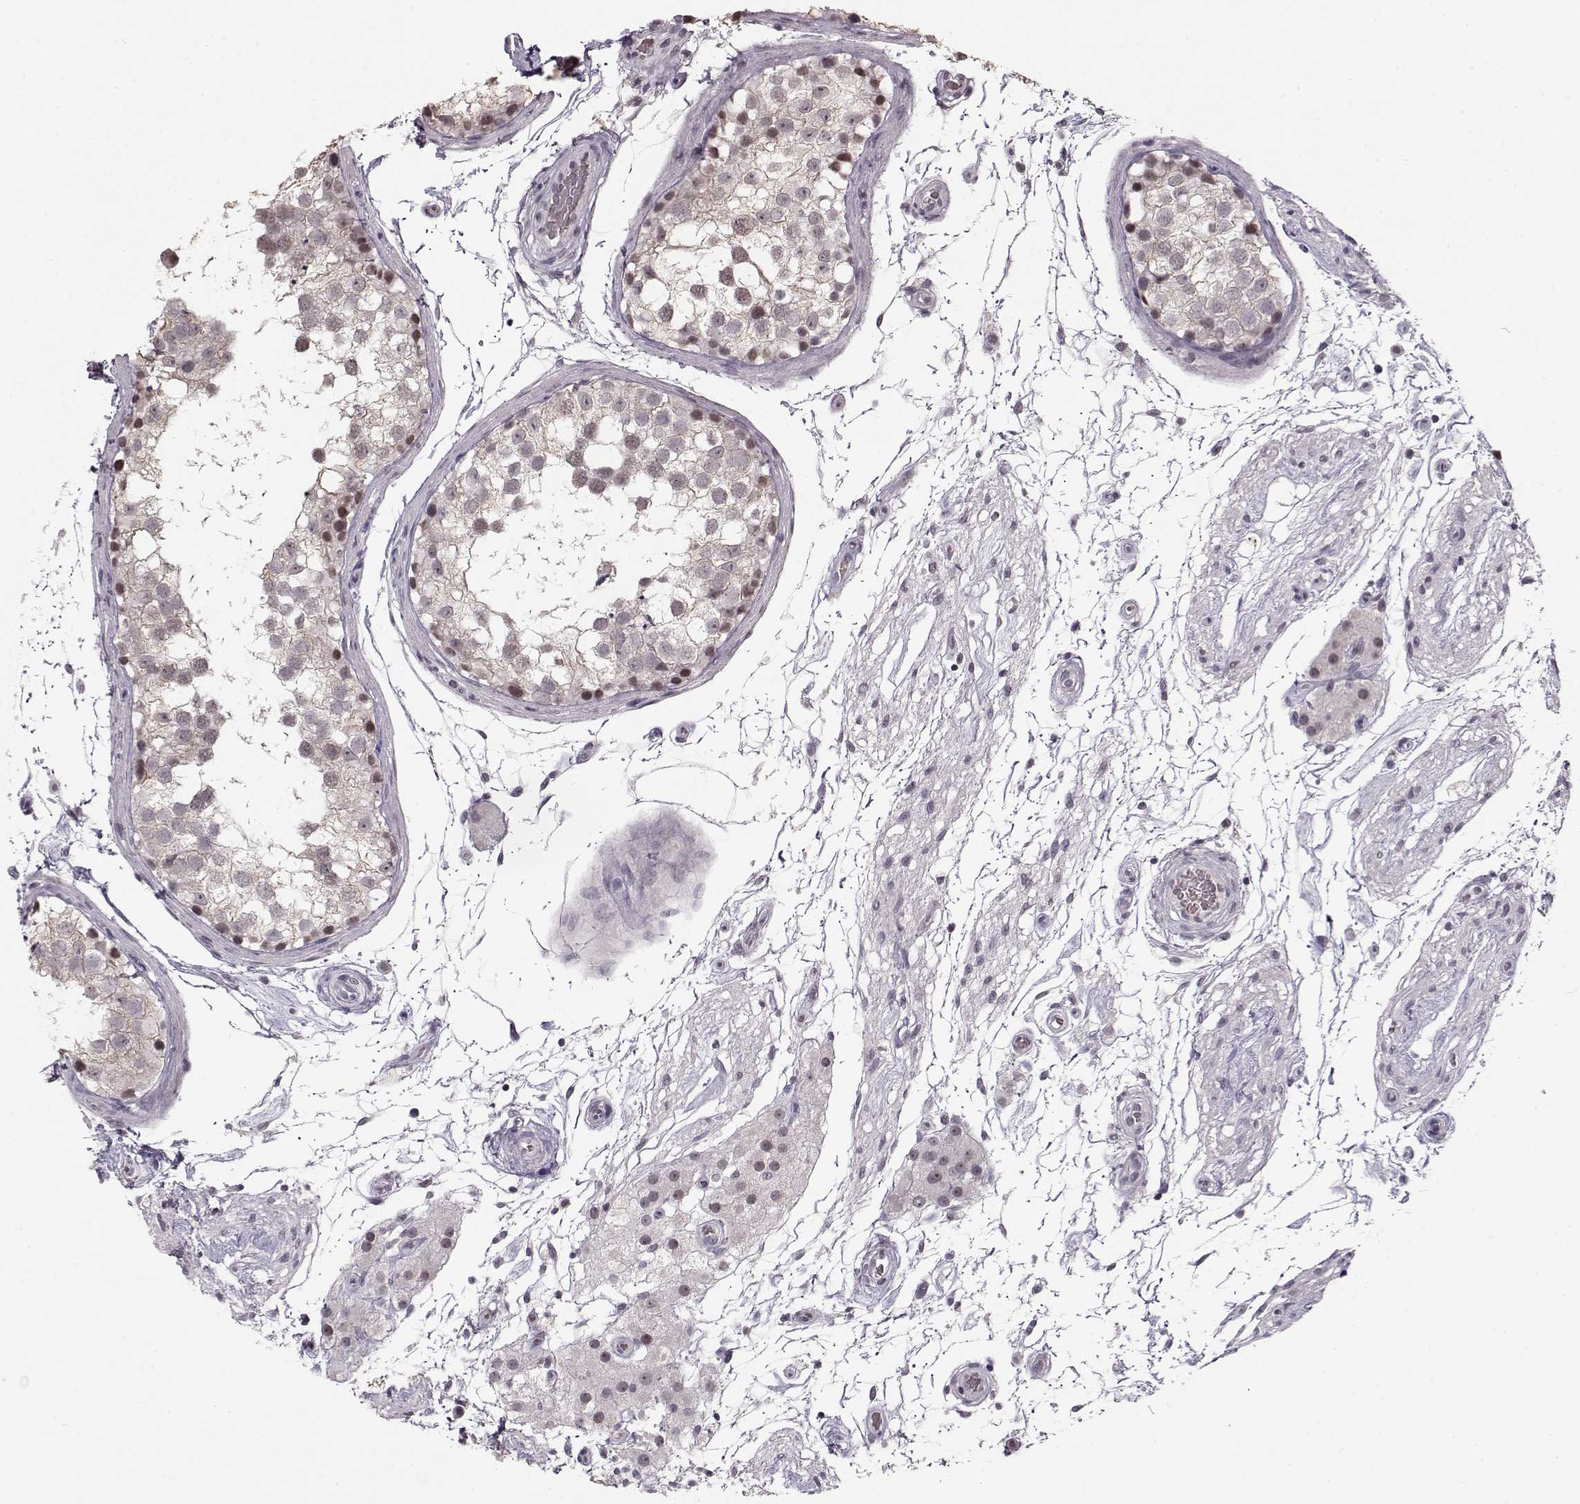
{"staining": {"intensity": "weak", "quantity": "<25%", "location": "nuclear"}, "tissue": "testis", "cell_type": "Cells in seminiferous ducts", "image_type": "normal", "snomed": [{"axis": "morphology", "description": "Normal tissue, NOS"}, {"axis": "morphology", "description": "Seminoma, NOS"}, {"axis": "topography", "description": "Testis"}], "caption": "High magnification brightfield microscopy of benign testis stained with DAB (brown) and counterstained with hematoxylin (blue): cells in seminiferous ducts show no significant positivity.", "gene": "PCP4", "patient": {"sex": "male", "age": 65}}